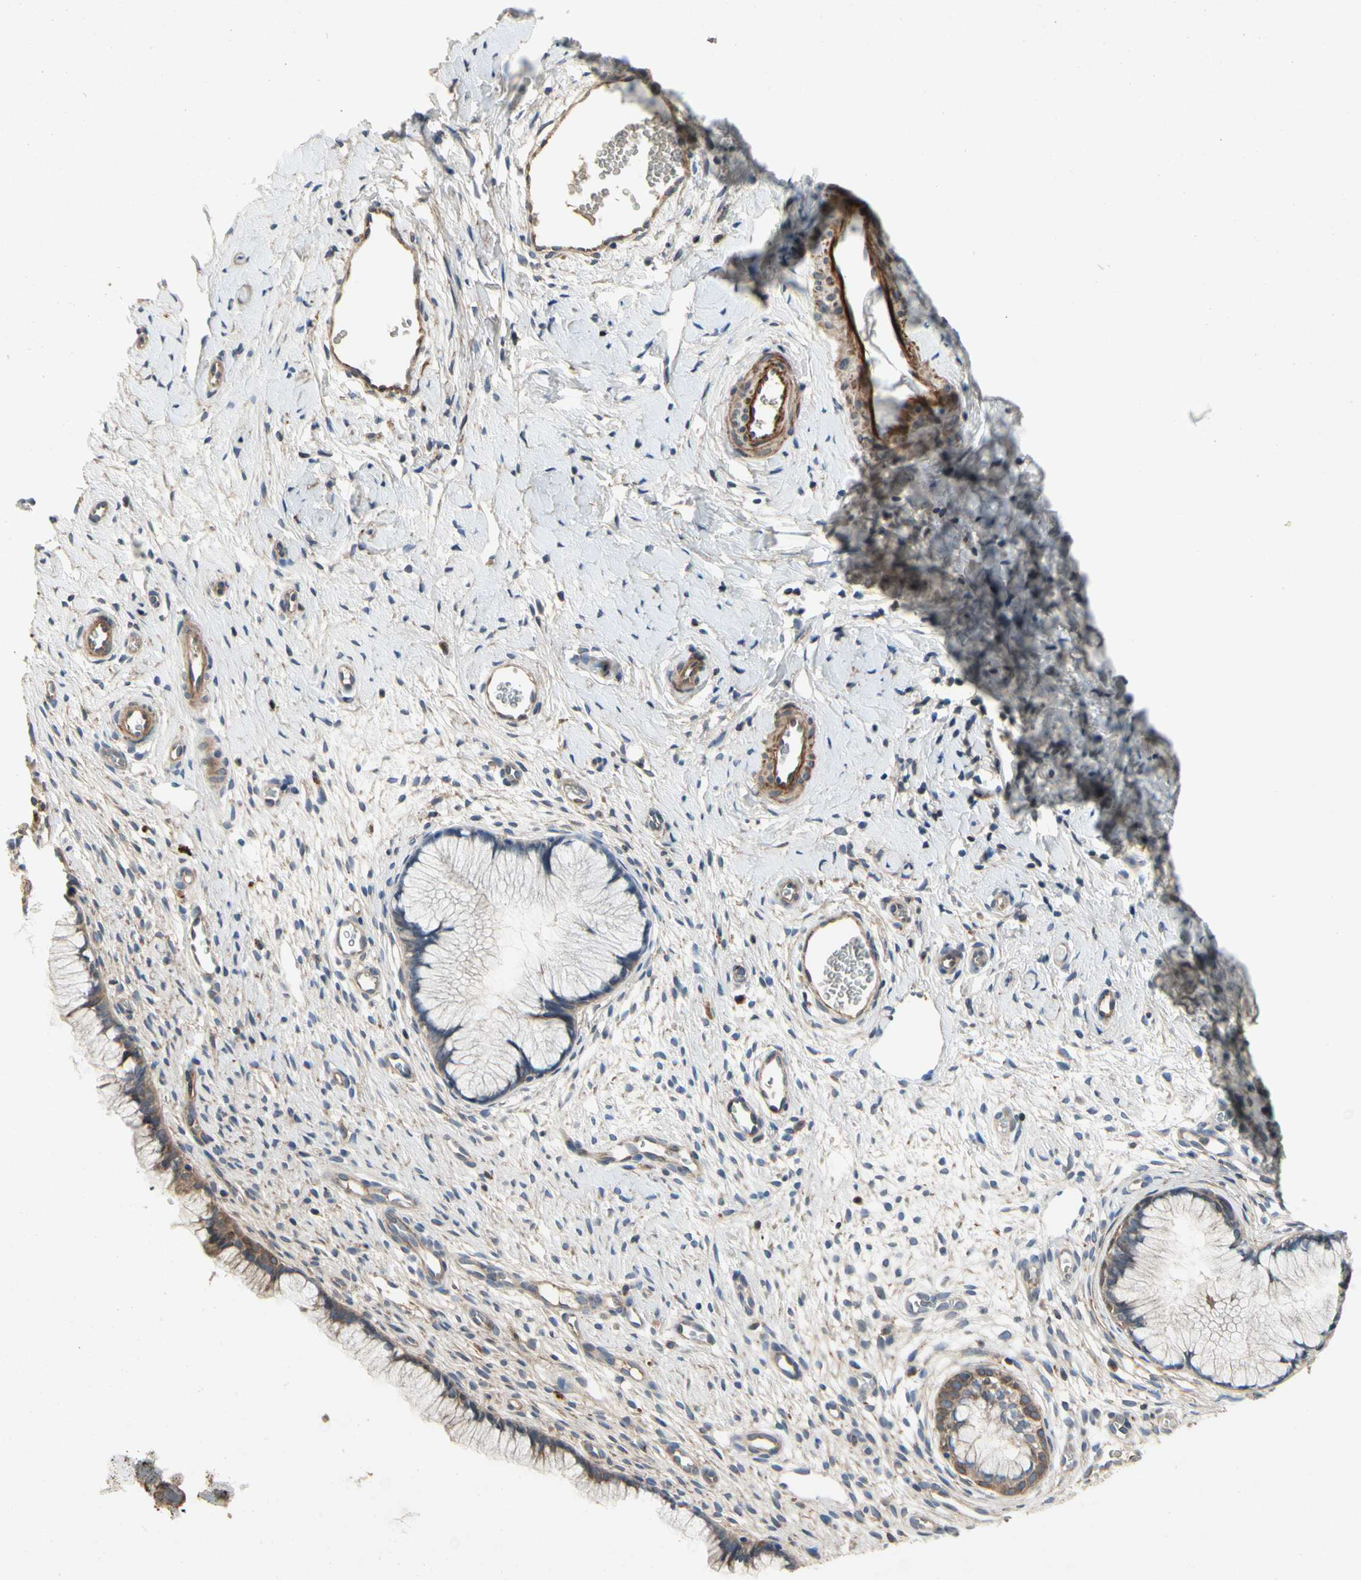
{"staining": {"intensity": "moderate", "quantity": "<25%", "location": "cytoplasmic/membranous"}, "tissue": "cervix", "cell_type": "Glandular cells", "image_type": "normal", "snomed": [{"axis": "morphology", "description": "Normal tissue, NOS"}, {"axis": "topography", "description": "Cervix"}], "caption": "Brown immunohistochemical staining in unremarkable cervix exhibits moderate cytoplasmic/membranous expression in approximately <25% of glandular cells. The protein of interest is stained brown, and the nuclei are stained in blue (DAB IHC with brightfield microscopy, high magnification).", "gene": "CRTAC1", "patient": {"sex": "female", "age": 65}}